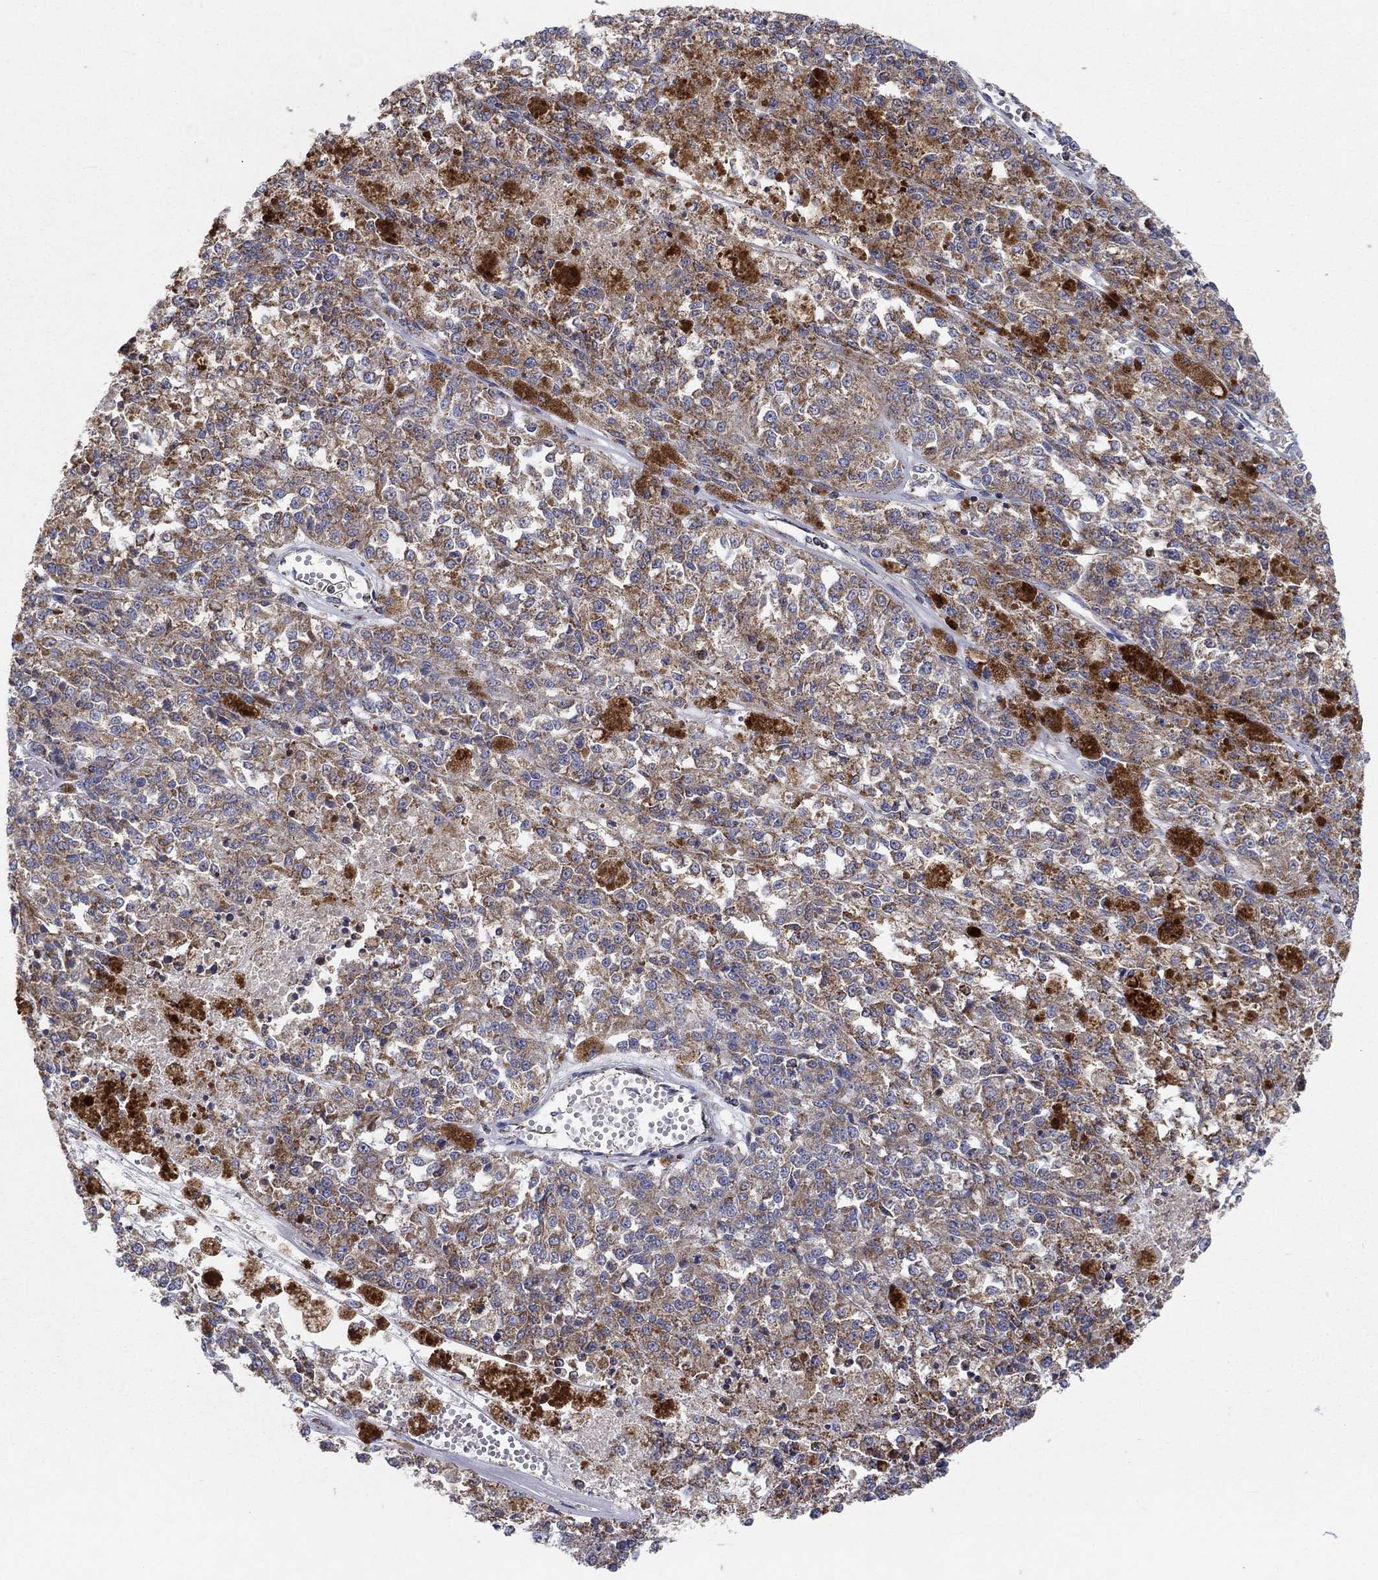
{"staining": {"intensity": "moderate", "quantity": ">75%", "location": "cytoplasmic/membranous"}, "tissue": "melanoma", "cell_type": "Tumor cells", "image_type": "cancer", "snomed": [{"axis": "morphology", "description": "Malignant melanoma, Metastatic site"}, {"axis": "topography", "description": "Lymph node"}], "caption": "IHC of melanoma demonstrates medium levels of moderate cytoplasmic/membranous staining in approximately >75% of tumor cells. The staining is performed using DAB brown chromogen to label protein expression. The nuclei are counter-stained blue using hematoxylin.", "gene": "C9orf85", "patient": {"sex": "female", "age": 64}}